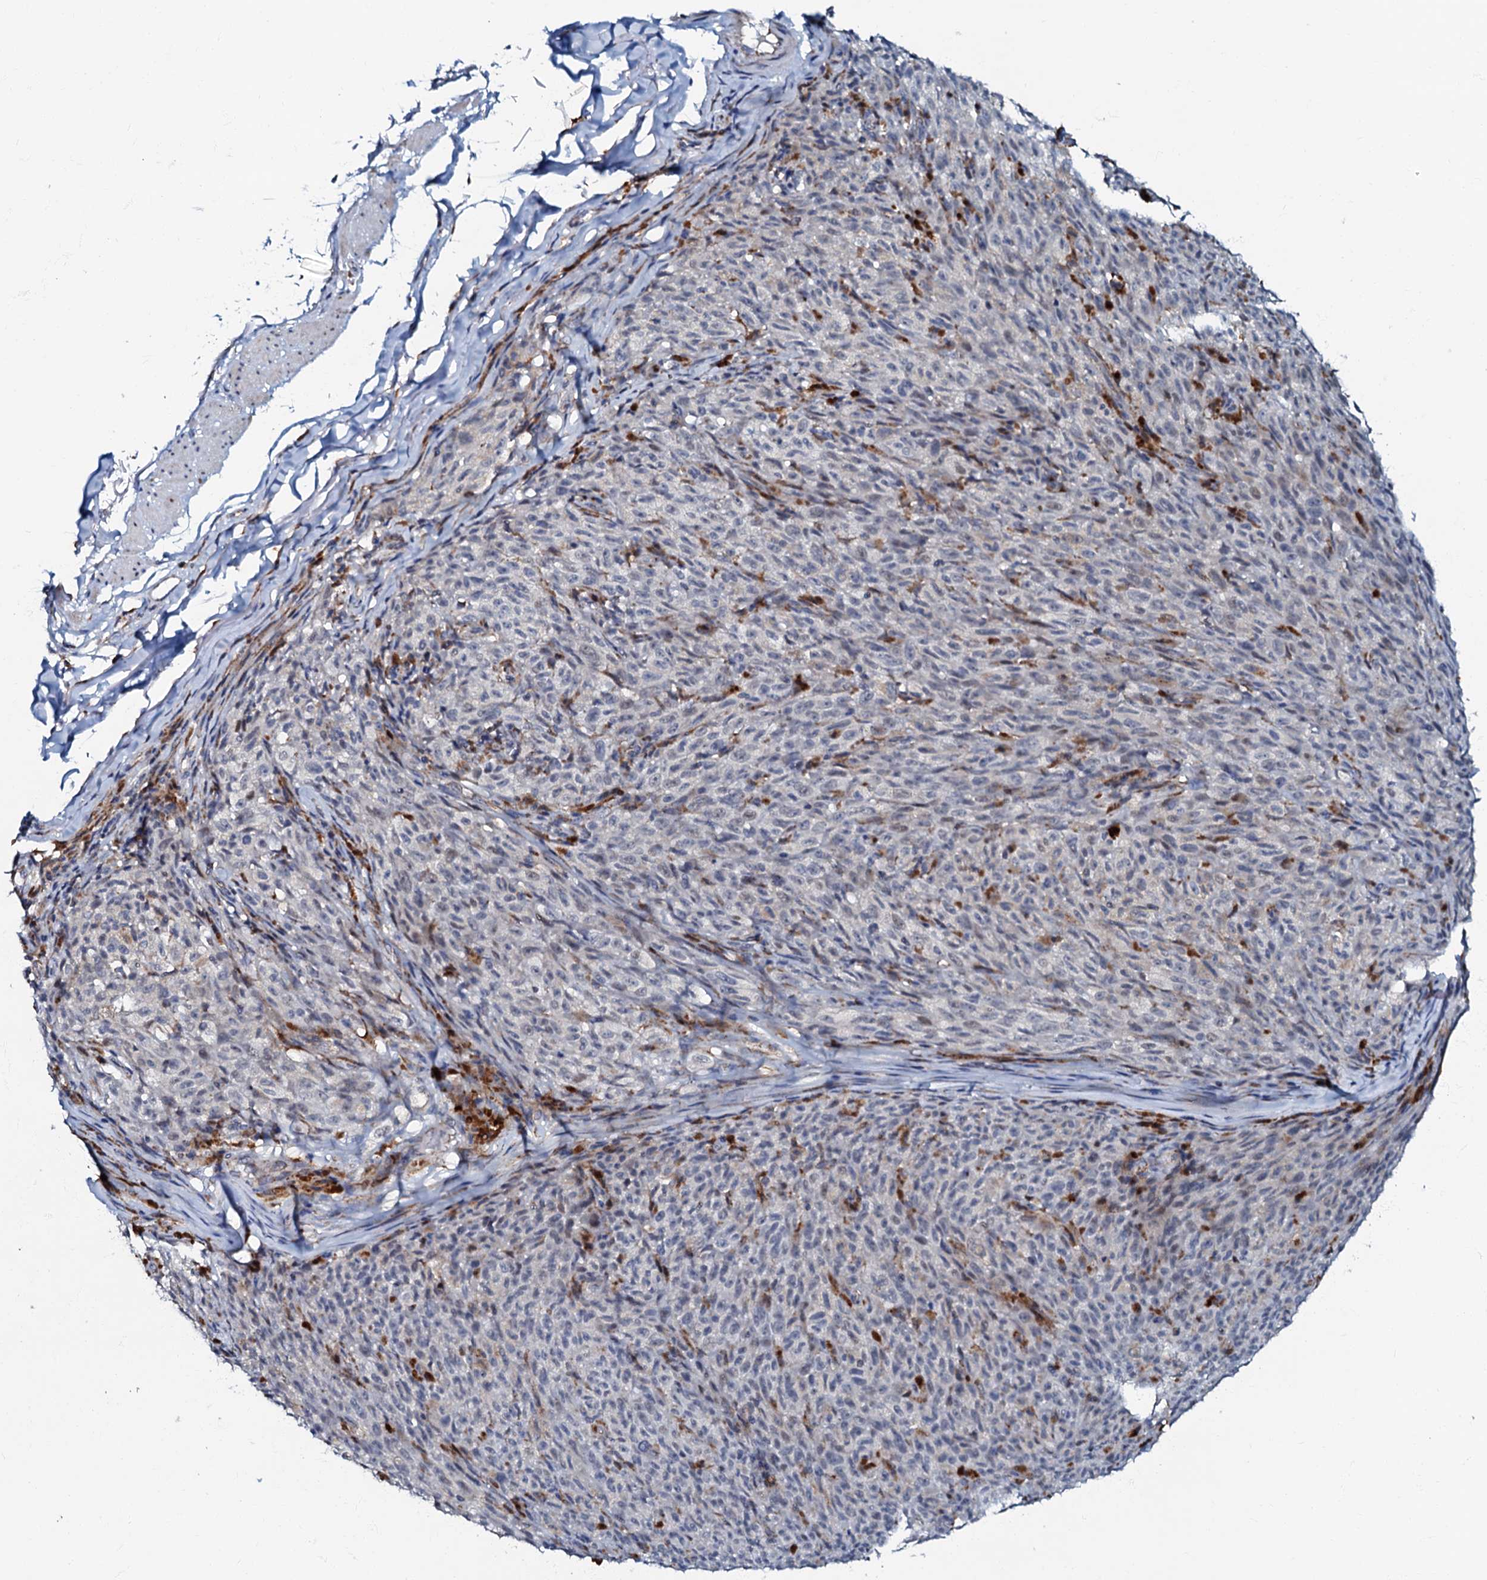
{"staining": {"intensity": "negative", "quantity": "none", "location": "none"}, "tissue": "melanoma", "cell_type": "Tumor cells", "image_type": "cancer", "snomed": [{"axis": "morphology", "description": "Malignant melanoma, NOS"}, {"axis": "topography", "description": "Skin"}], "caption": "This image is of malignant melanoma stained with immunohistochemistry to label a protein in brown with the nuclei are counter-stained blue. There is no staining in tumor cells.", "gene": "MRPL51", "patient": {"sex": "female", "age": 82}}